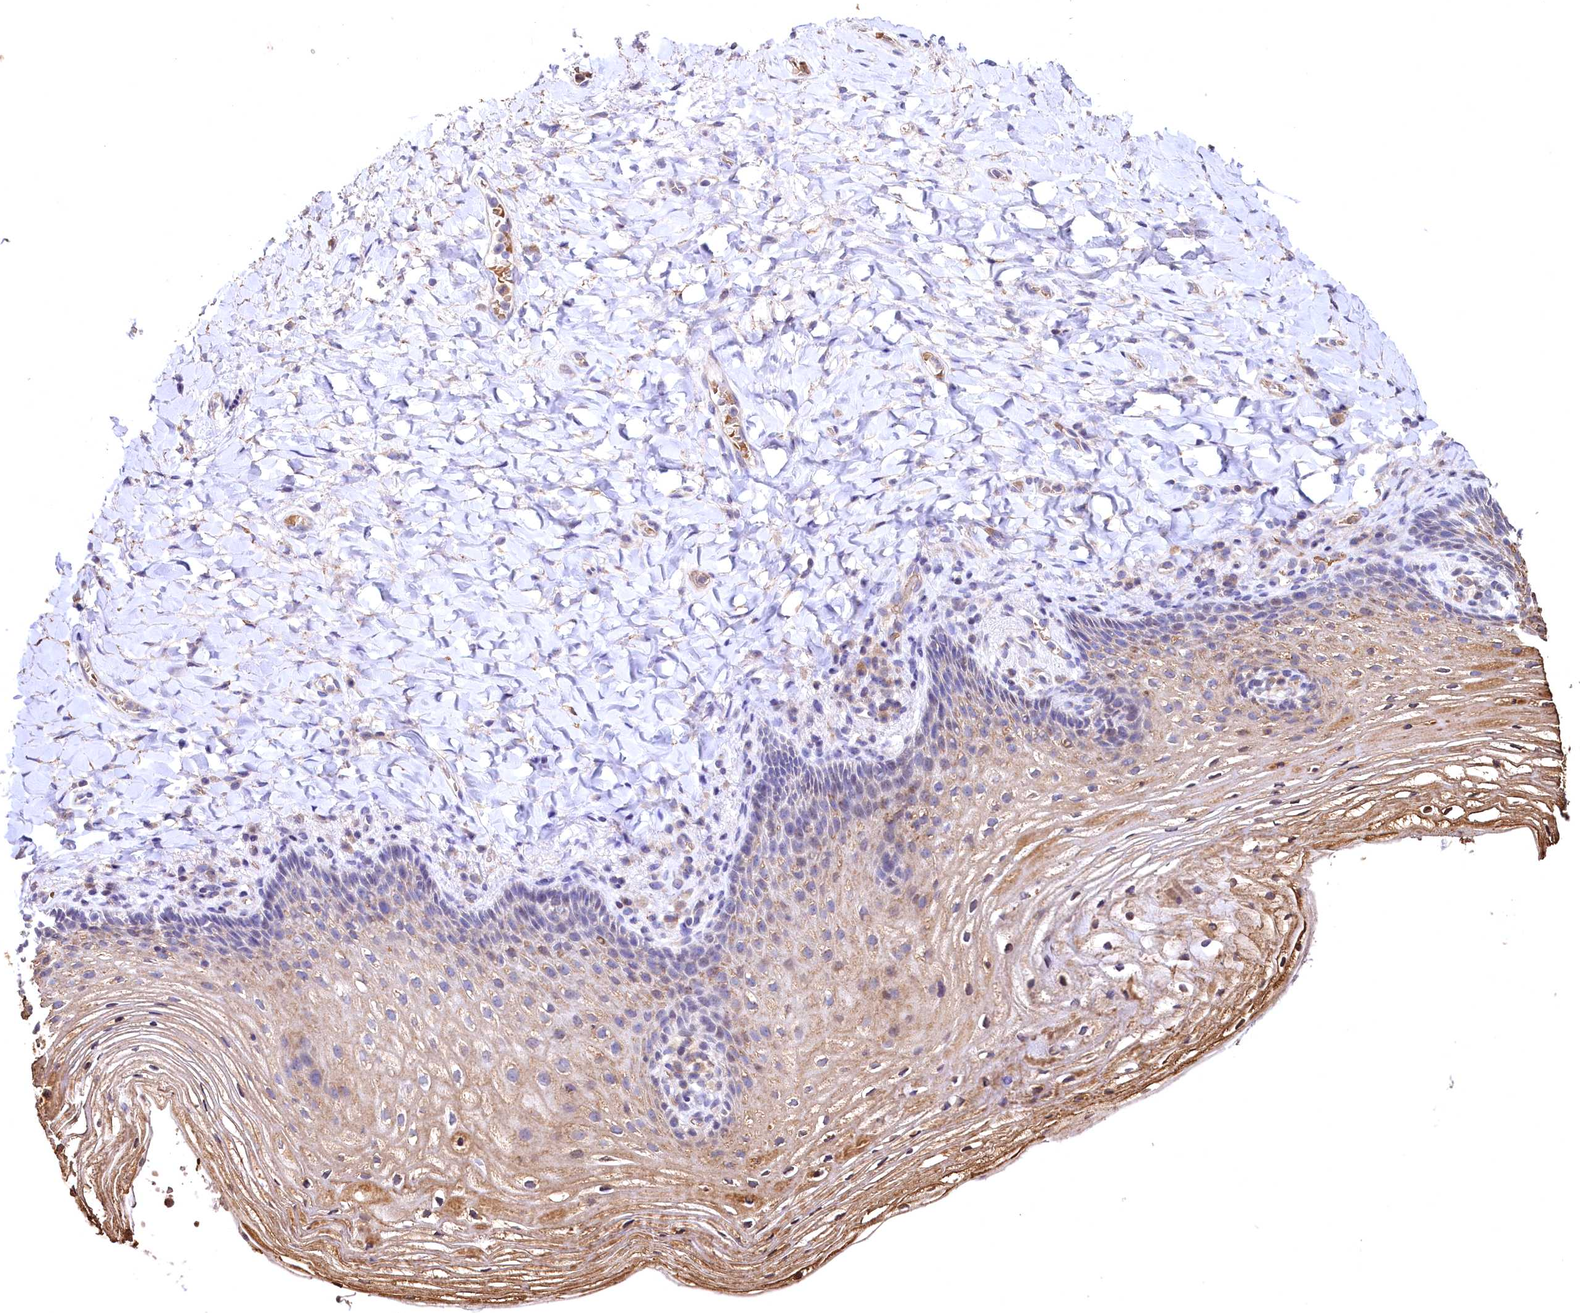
{"staining": {"intensity": "moderate", "quantity": "25%-75%", "location": "cytoplasmic/membranous"}, "tissue": "vagina", "cell_type": "Squamous epithelial cells", "image_type": "normal", "snomed": [{"axis": "morphology", "description": "Normal tissue, NOS"}, {"axis": "topography", "description": "Vagina"}], "caption": "The immunohistochemical stain shows moderate cytoplasmic/membranous positivity in squamous epithelial cells of normal vagina.", "gene": "SPTA1", "patient": {"sex": "female", "age": 60}}